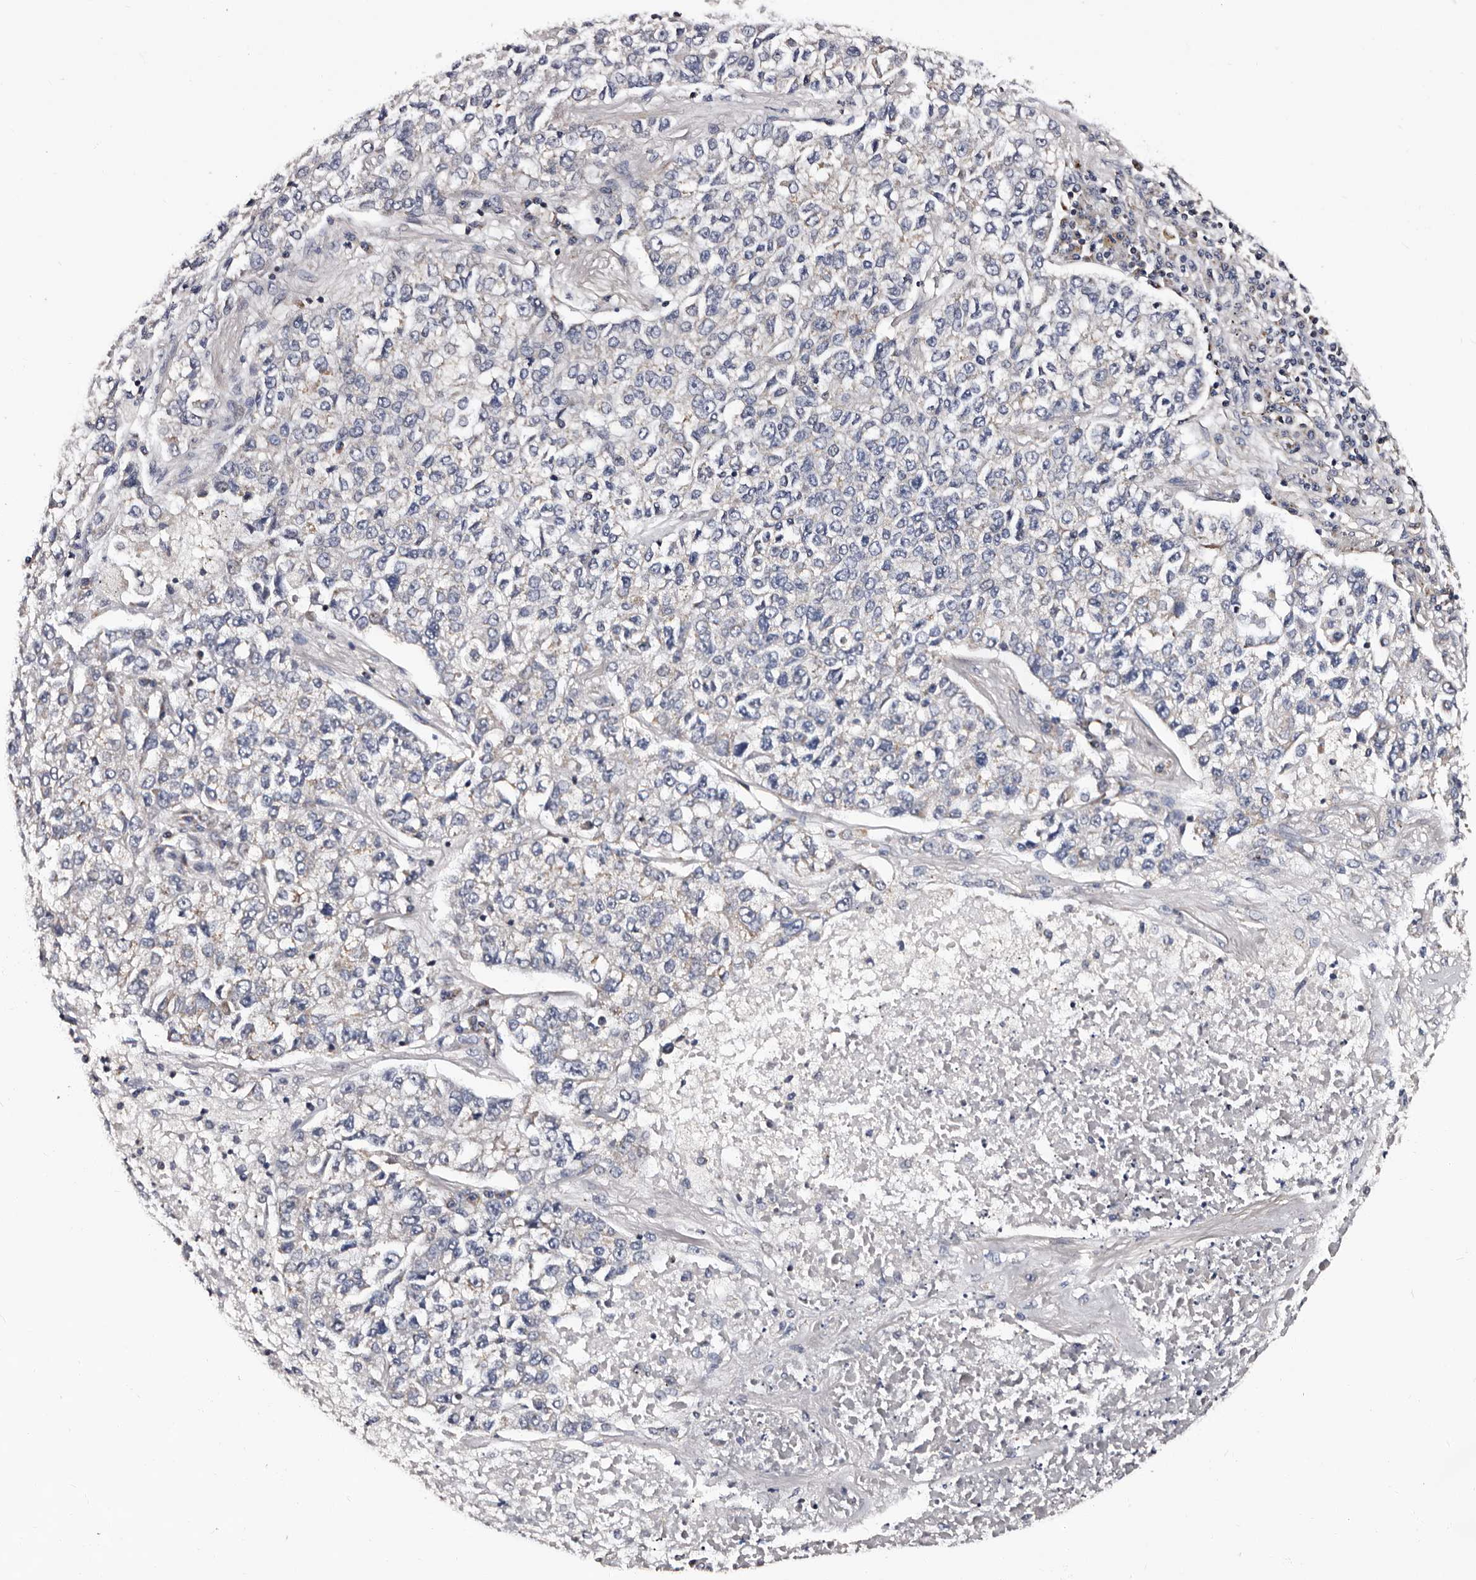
{"staining": {"intensity": "negative", "quantity": "none", "location": "none"}, "tissue": "lung cancer", "cell_type": "Tumor cells", "image_type": "cancer", "snomed": [{"axis": "morphology", "description": "Adenocarcinoma, NOS"}, {"axis": "topography", "description": "Lung"}], "caption": "This is a micrograph of IHC staining of adenocarcinoma (lung), which shows no expression in tumor cells.", "gene": "TAF4B", "patient": {"sex": "male", "age": 49}}